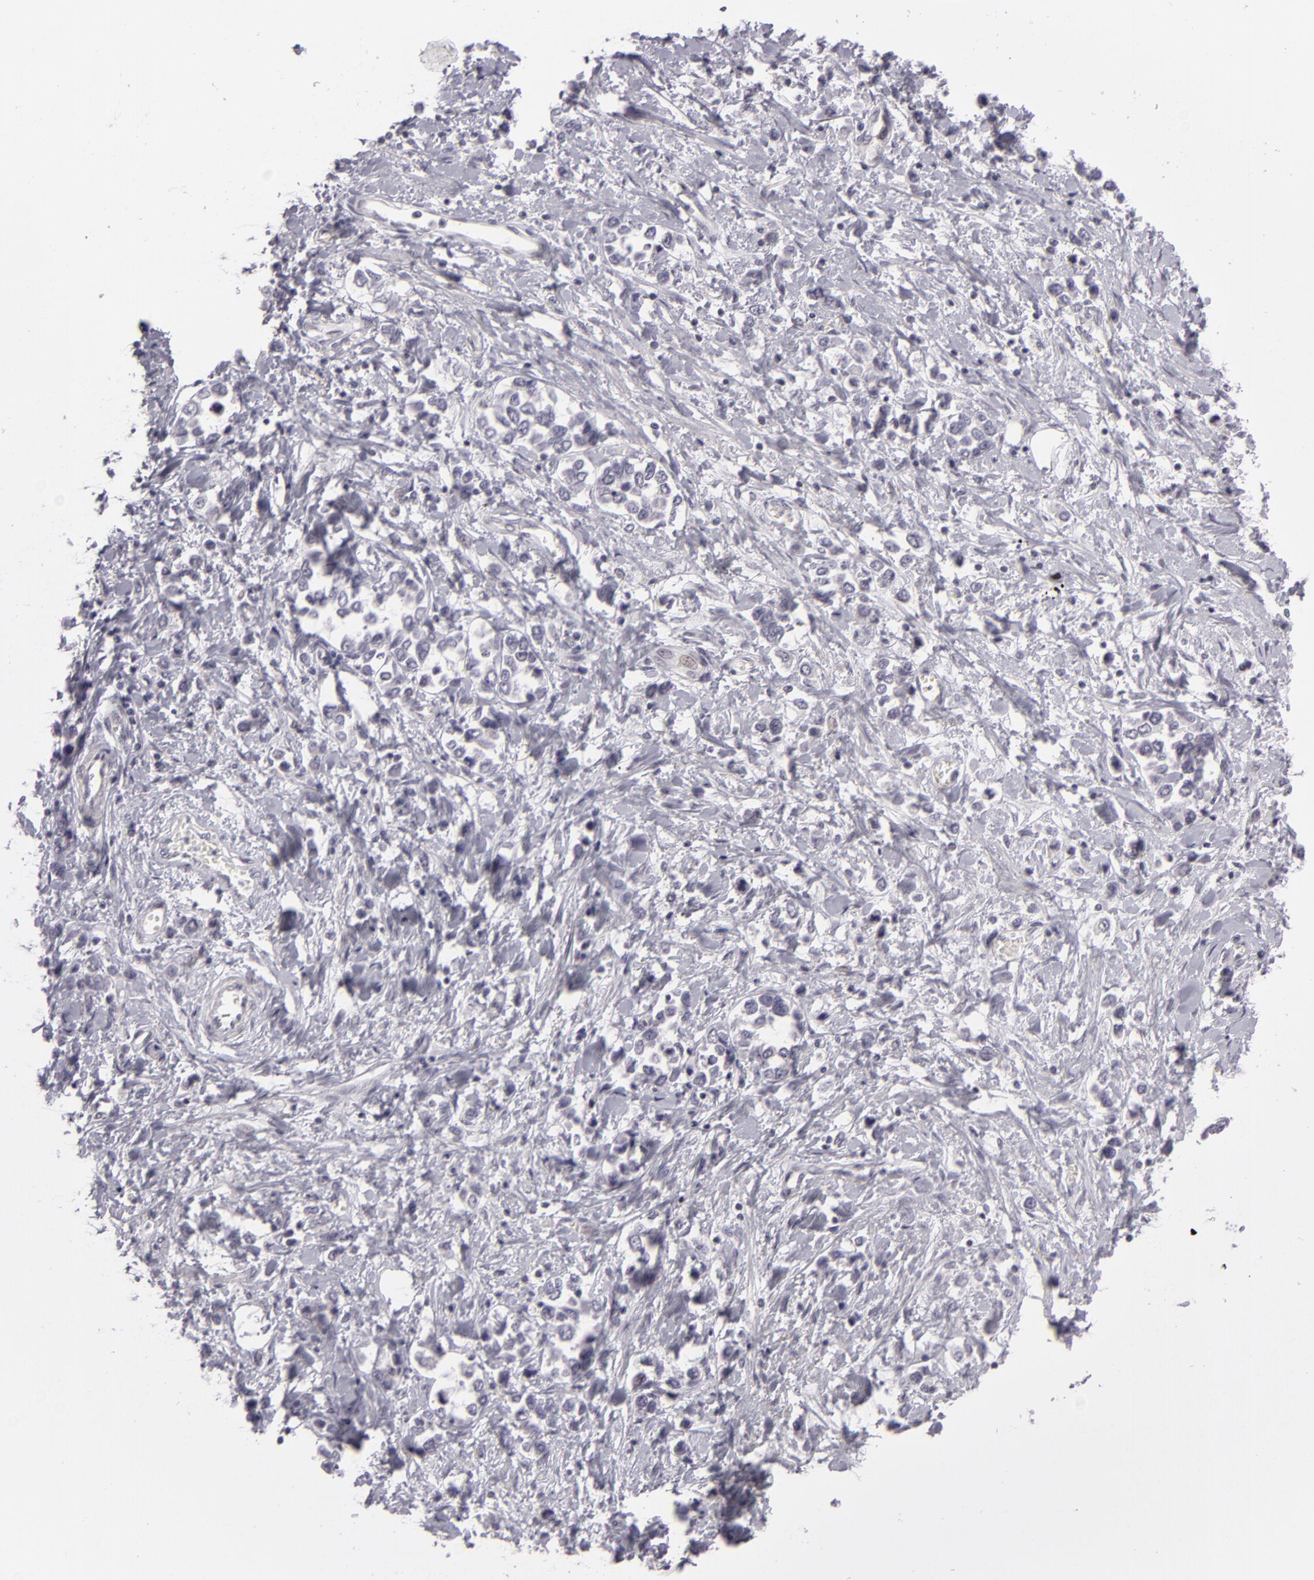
{"staining": {"intensity": "negative", "quantity": "none", "location": "none"}, "tissue": "stomach cancer", "cell_type": "Tumor cells", "image_type": "cancer", "snomed": [{"axis": "morphology", "description": "Adenocarcinoma, NOS"}, {"axis": "topography", "description": "Stomach, upper"}], "caption": "Immunohistochemistry (IHC) image of adenocarcinoma (stomach) stained for a protein (brown), which demonstrates no expression in tumor cells. Nuclei are stained in blue.", "gene": "ZNF205", "patient": {"sex": "male", "age": 76}}